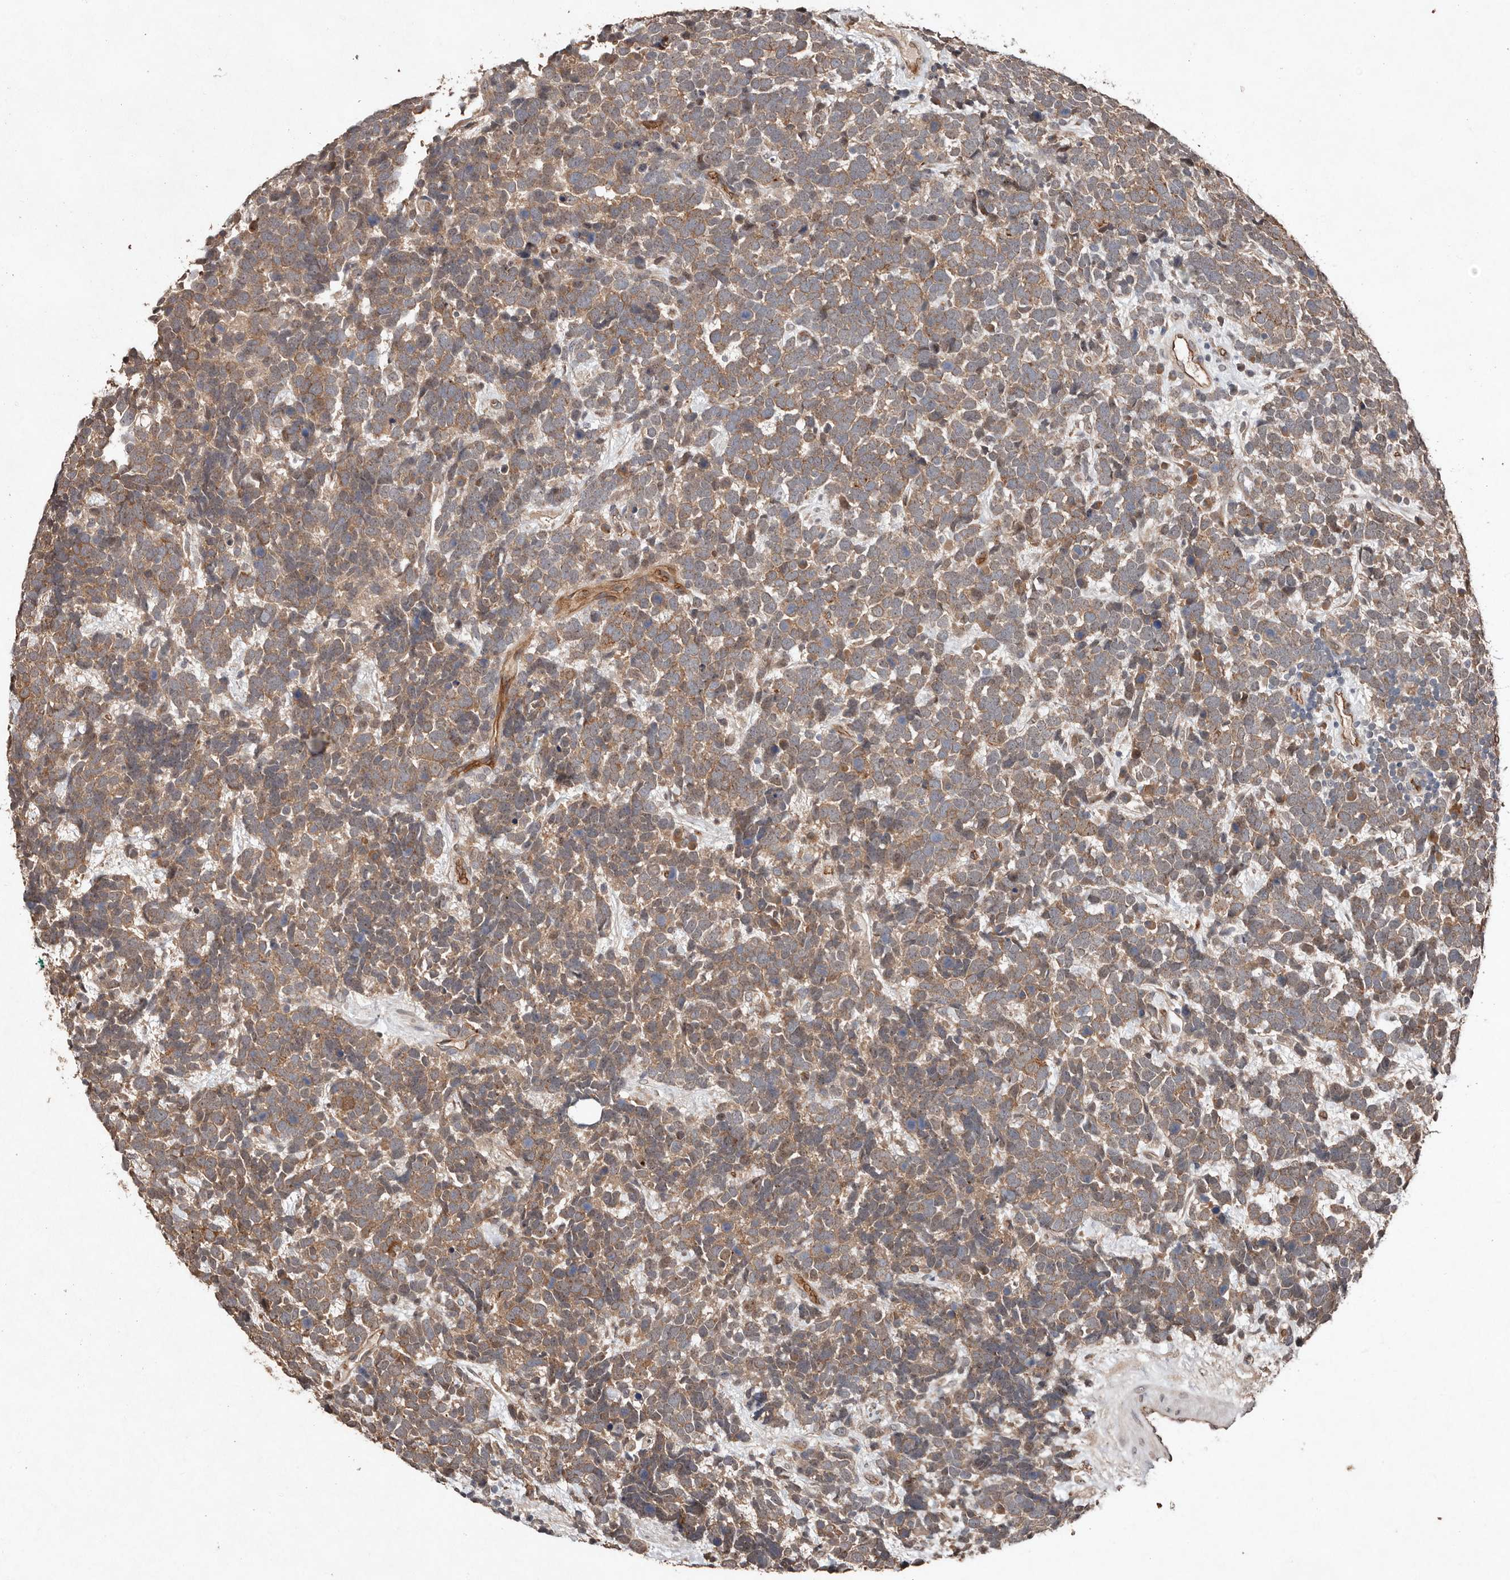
{"staining": {"intensity": "moderate", "quantity": ">75%", "location": "cytoplasmic/membranous"}, "tissue": "urothelial cancer", "cell_type": "Tumor cells", "image_type": "cancer", "snomed": [{"axis": "morphology", "description": "Urothelial carcinoma, High grade"}, {"axis": "topography", "description": "Urinary bladder"}], "caption": "Immunohistochemical staining of high-grade urothelial carcinoma shows moderate cytoplasmic/membranous protein expression in about >75% of tumor cells. (Brightfield microscopy of DAB IHC at high magnification).", "gene": "DIP2C", "patient": {"sex": "female", "age": 82}}